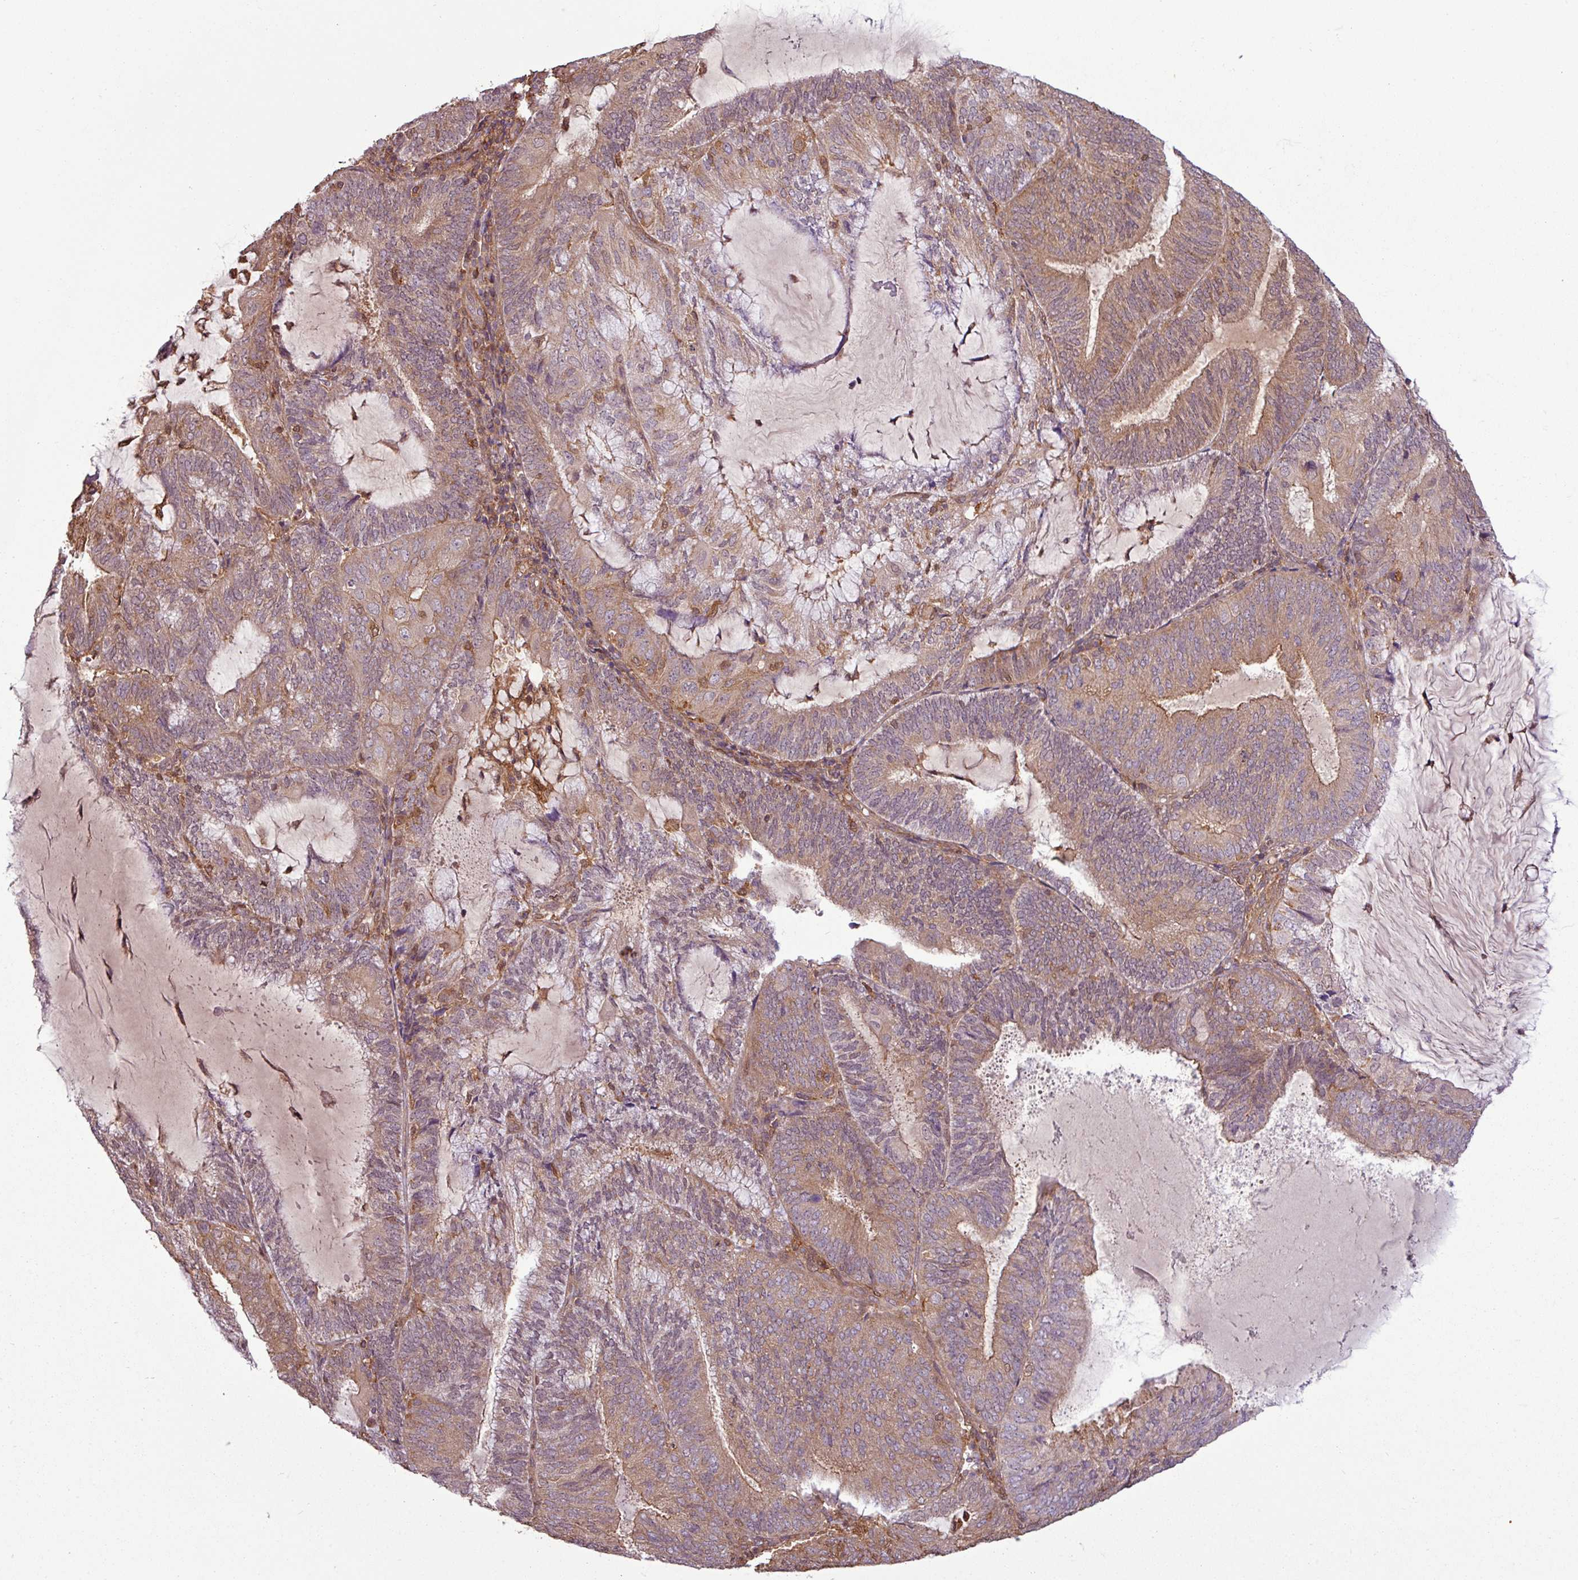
{"staining": {"intensity": "moderate", "quantity": "25%-75%", "location": "cytoplasmic/membranous"}, "tissue": "endometrial cancer", "cell_type": "Tumor cells", "image_type": "cancer", "snomed": [{"axis": "morphology", "description": "Adenocarcinoma, NOS"}, {"axis": "topography", "description": "Endometrium"}], "caption": "This micrograph demonstrates immunohistochemistry staining of endometrial cancer, with medium moderate cytoplasmic/membranous expression in approximately 25%-75% of tumor cells.", "gene": "SH3BGRL", "patient": {"sex": "female", "age": 81}}